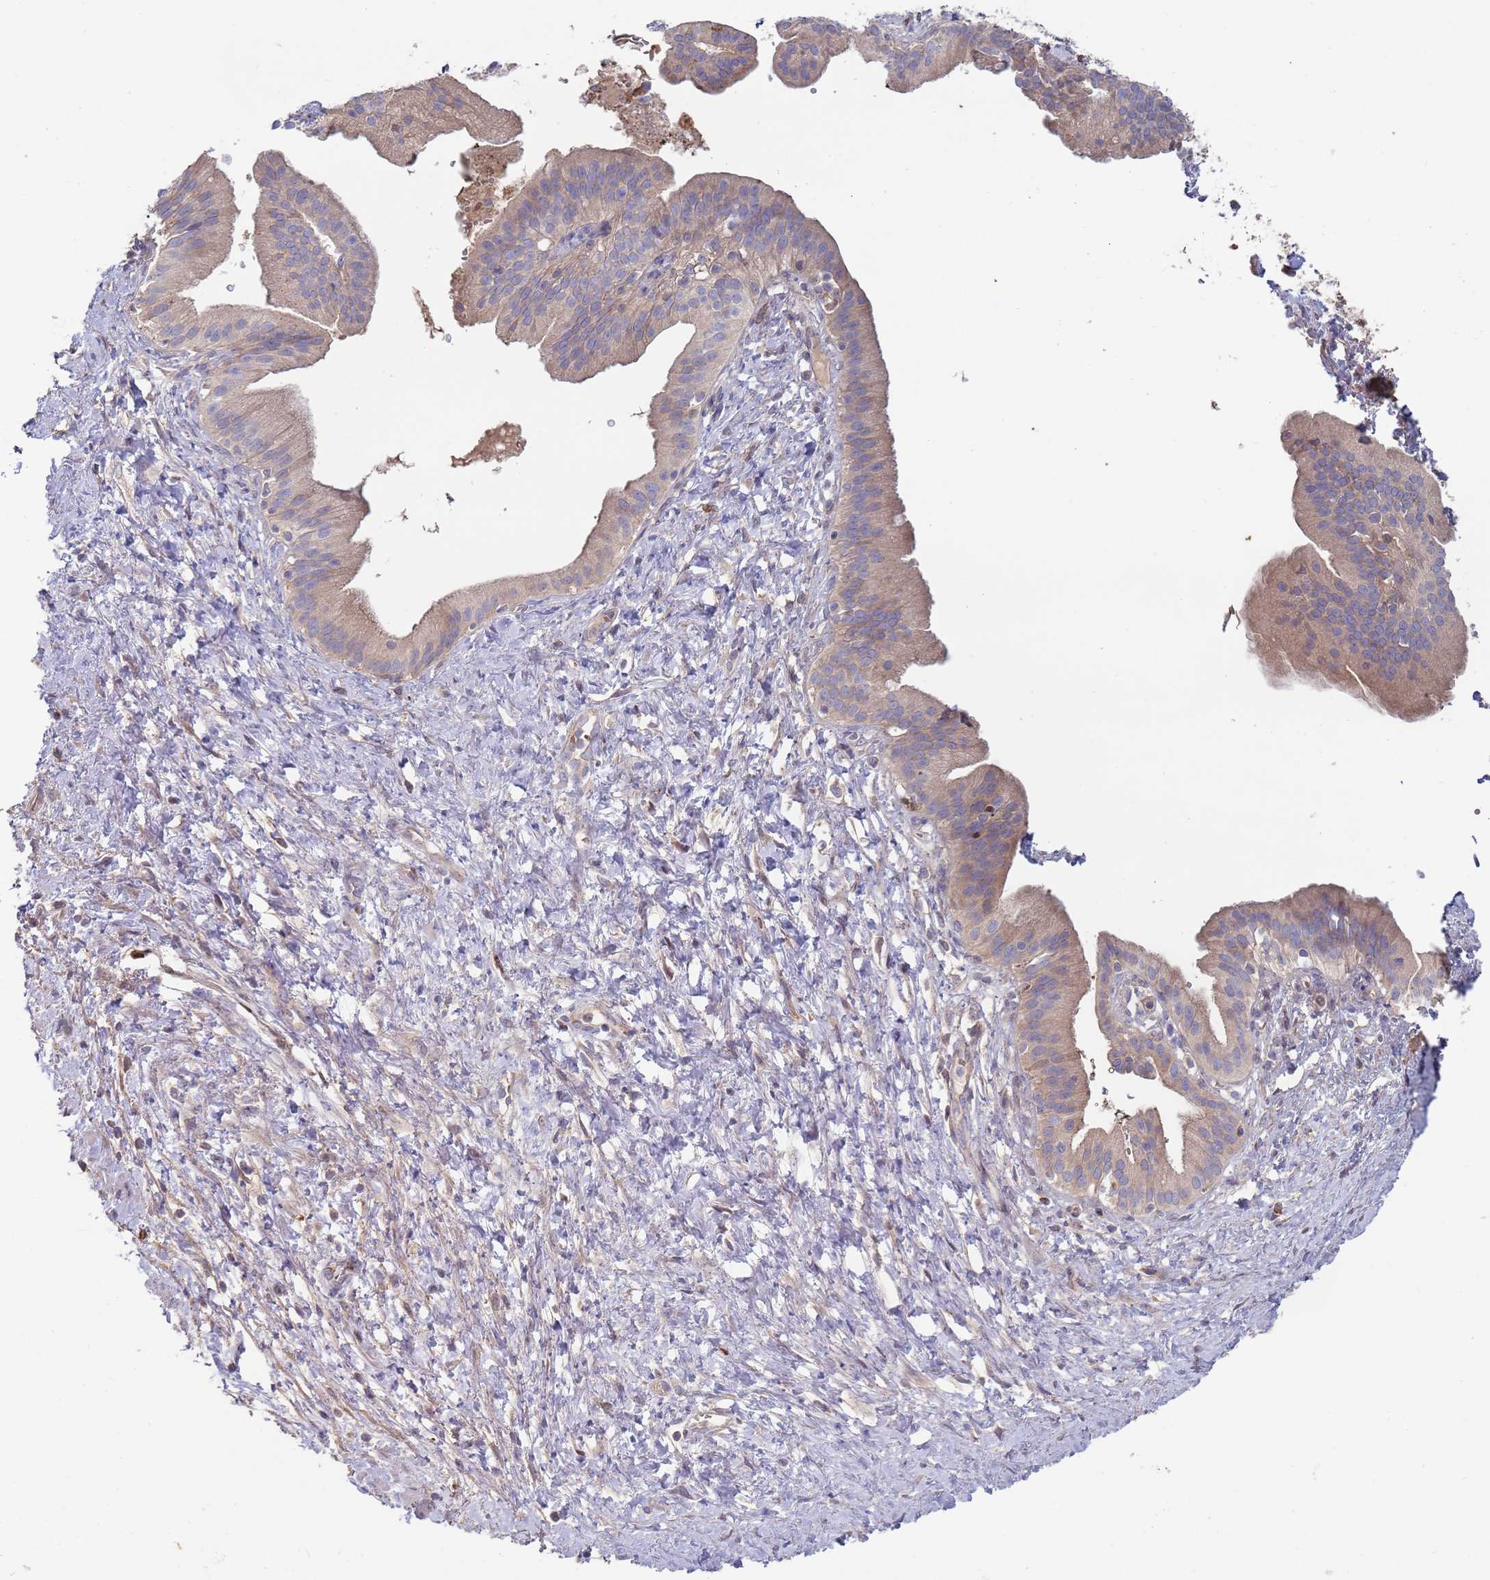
{"staining": {"intensity": "weak", "quantity": "25%-75%", "location": "cytoplasmic/membranous"}, "tissue": "pancreatic cancer", "cell_type": "Tumor cells", "image_type": "cancer", "snomed": [{"axis": "morphology", "description": "Adenocarcinoma, NOS"}, {"axis": "topography", "description": "Pancreas"}], "caption": "Pancreatic cancer (adenocarcinoma) stained for a protein exhibits weak cytoplasmic/membranous positivity in tumor cells.", "gene": "MALRD1", "patient": {"sex": "male", "age": 68}}